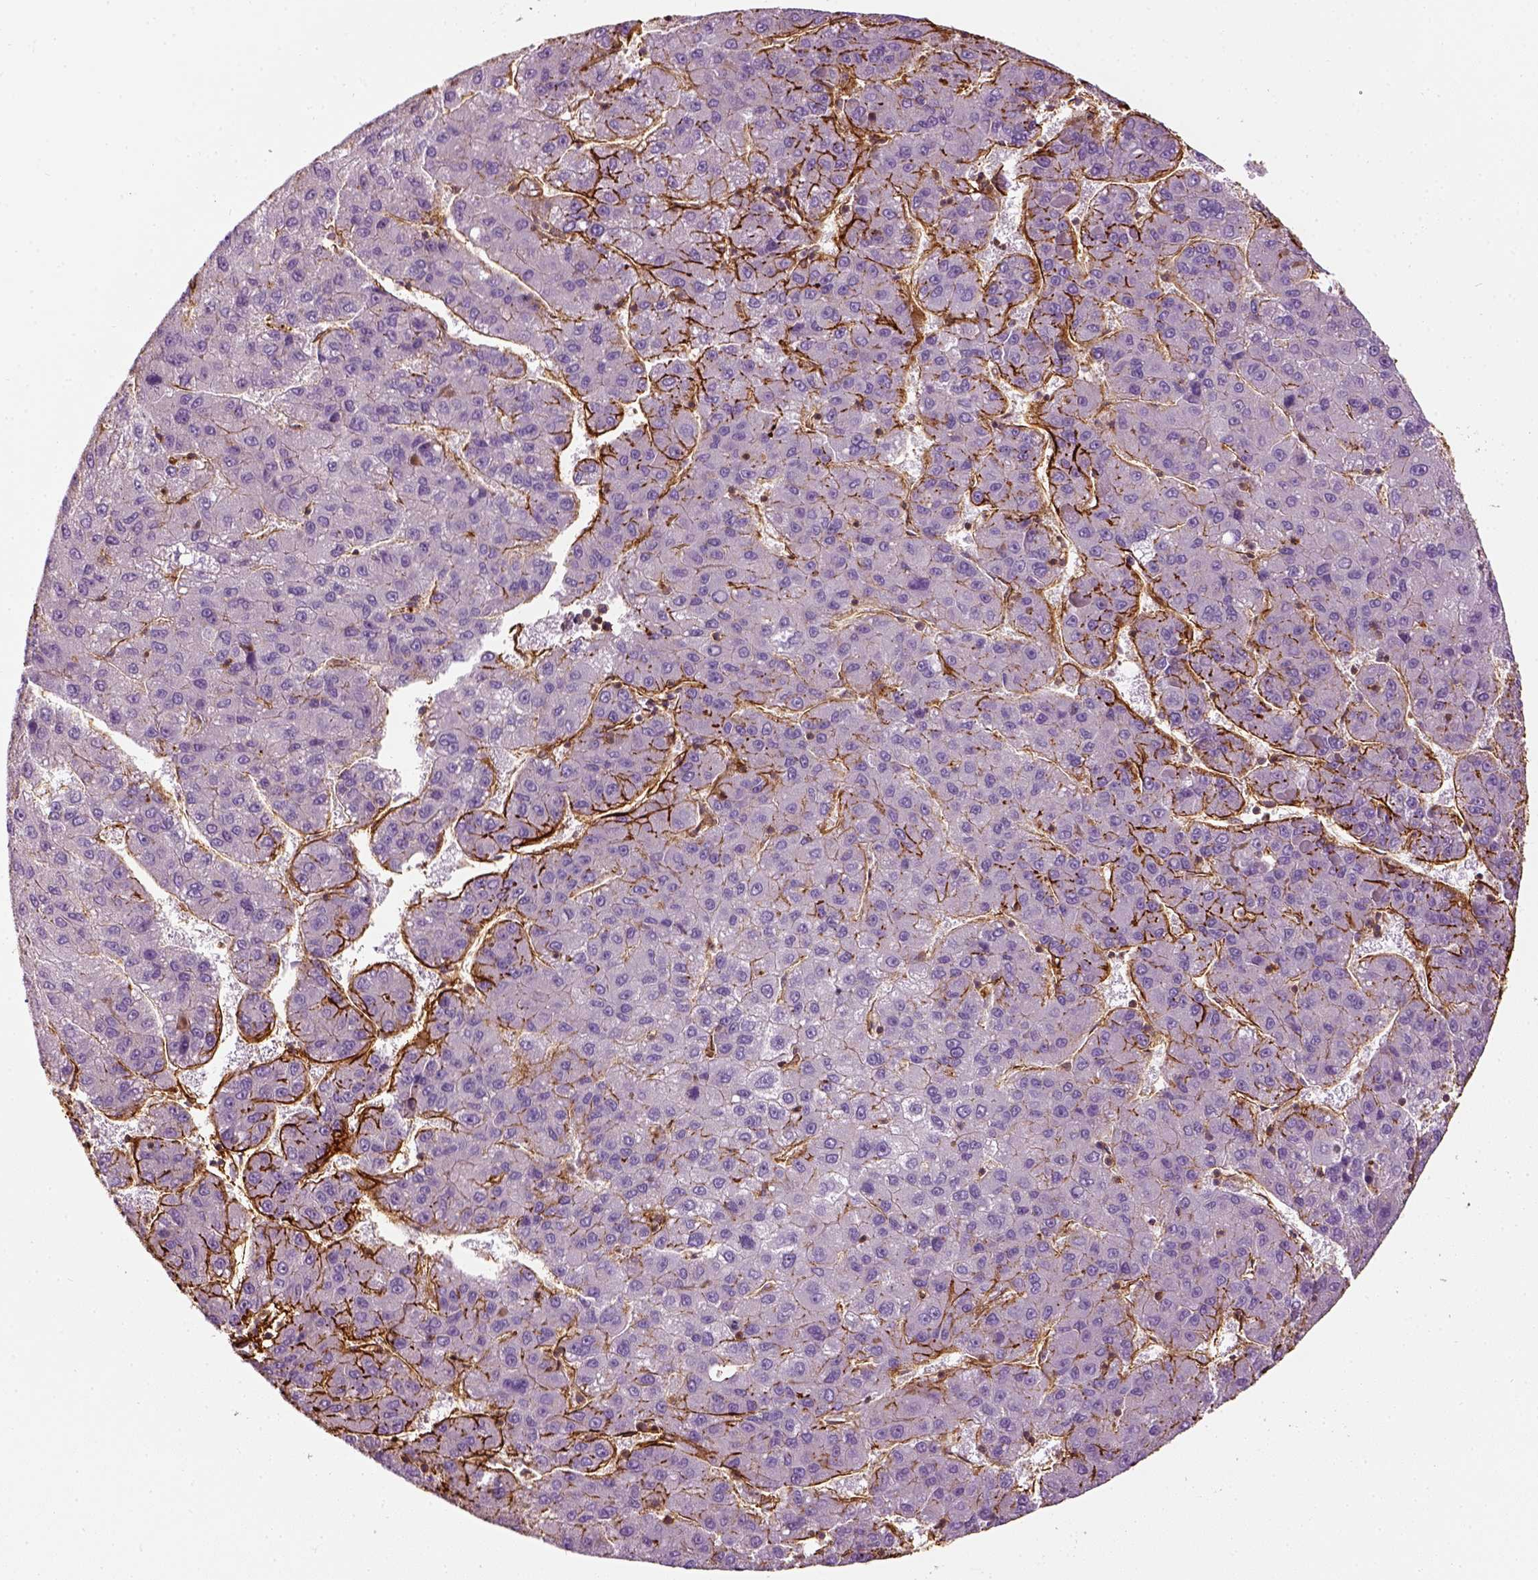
{"staining": {"intensity": "negative", "quantity": "none", "location": "none"}, "tissue": "liver cancer", "cell_type": "Tumor cells", "image_type": "cancer", "snomed": [{"axis": "morphology", "description": "Carcinoma, Hepatocellular, NOS"}, {"axis": "topography", "description": "Liver"}], "caption": "The histopathology image demonstrates no significant positivity in tumor cells of liver hepatocellular carcinoma.", "gene": "COL6A2", "patient": {"sex": "female", "age": 82}}